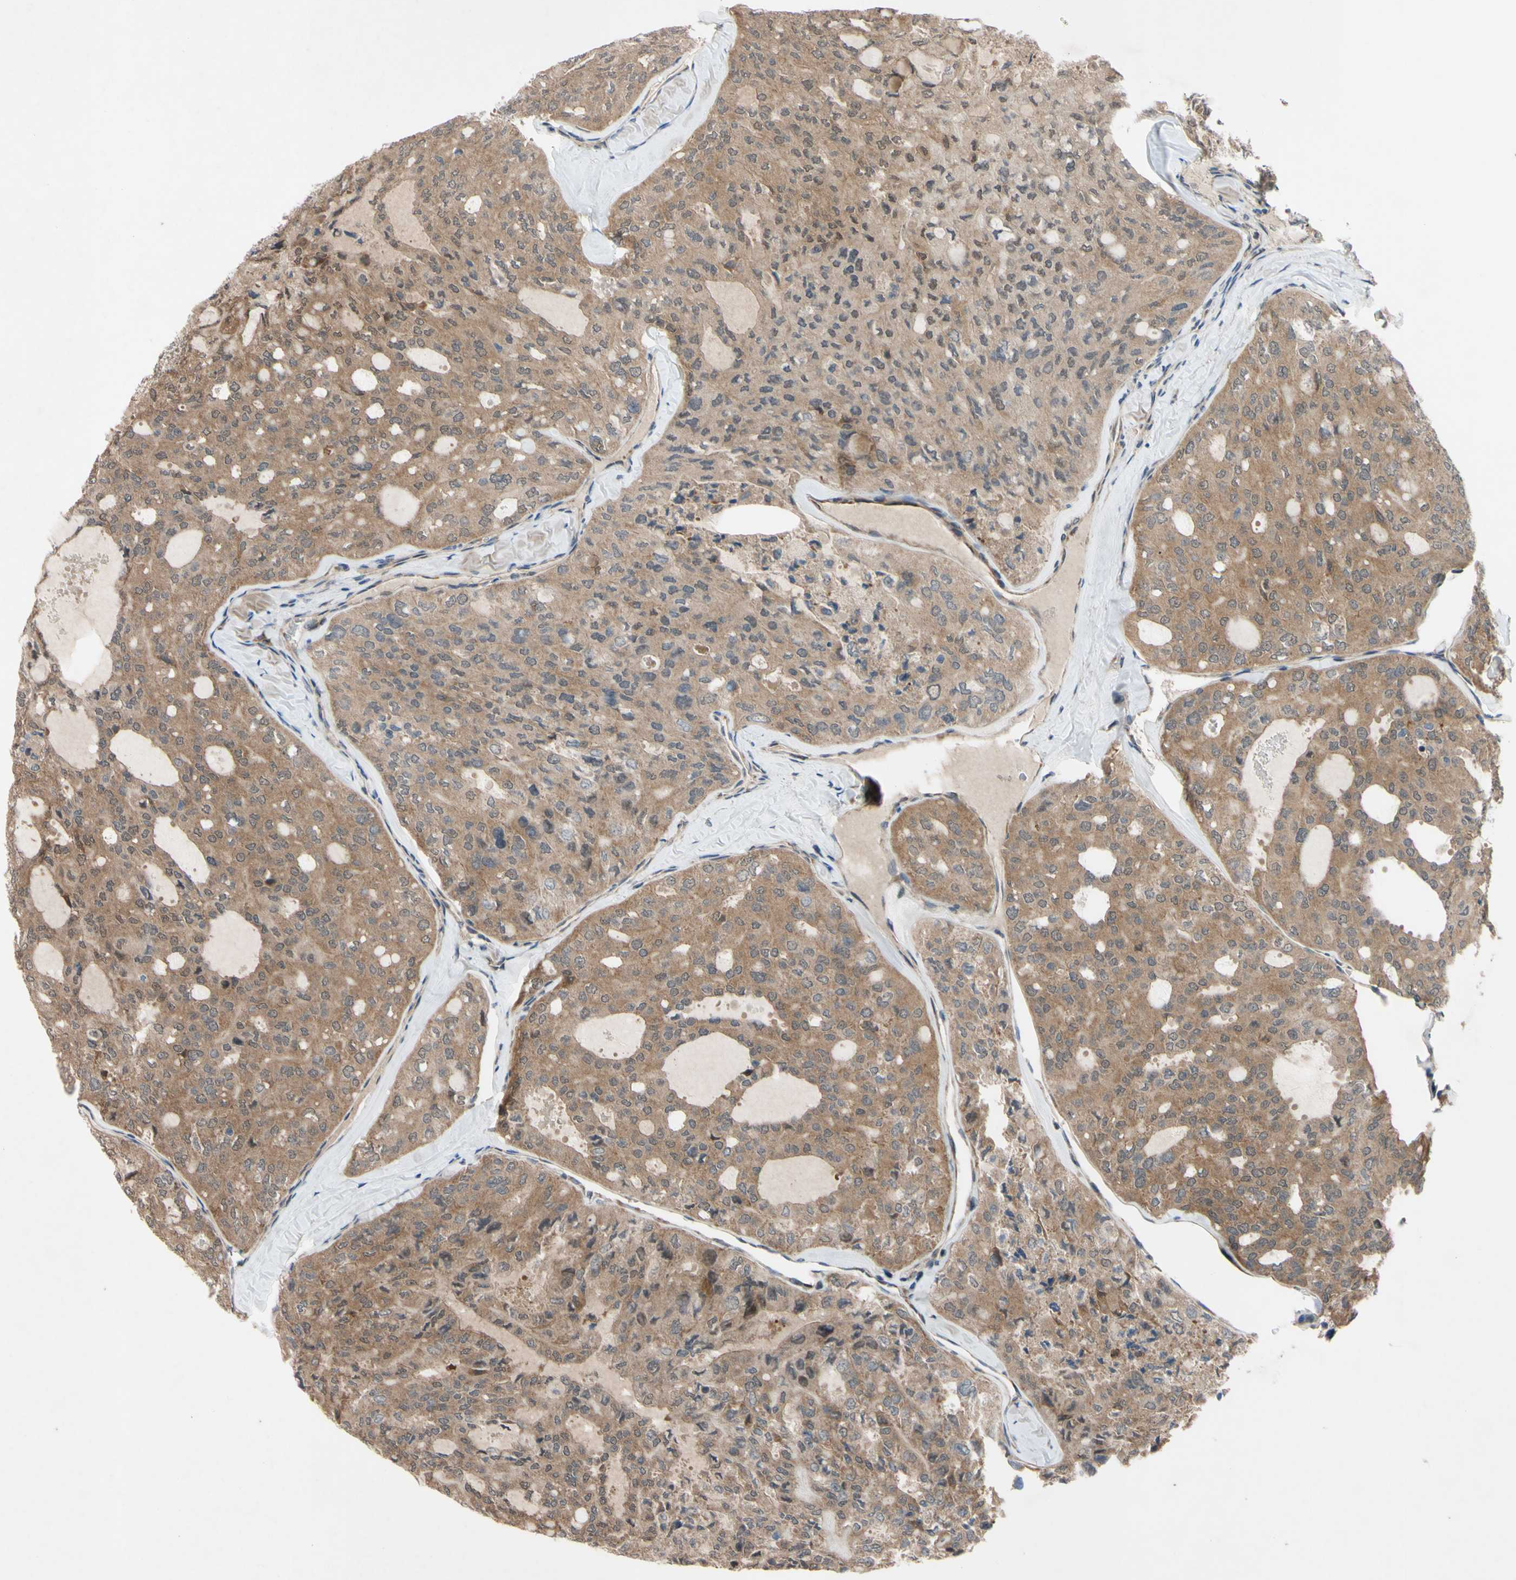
{"staining": {"intensity": "moderate", "quantity": ">75%", "location": "cytoplasmic/membranous"}, "tissue": "thyroid cancer", "cell_type": "Tumor cells", "image_type": "cancer", "snomed": [{"axis": "morphology", "description": "Follicular adenoma carcinoma, NOS"}, {"axis": "topography", "description": "Thyroid gland"}], "caption": "Thyroid cancer (follicular adenoma carcinoma) stained with immunohistochemistry (IHC) shows moderate cytoplasmic/membranous expression in approximately >75% of tumor cells. (Brightfield microscopy of DAB IHC at high magnification).", "gene": "SVIL", "patient": {"sex": "male", "age": 75}}